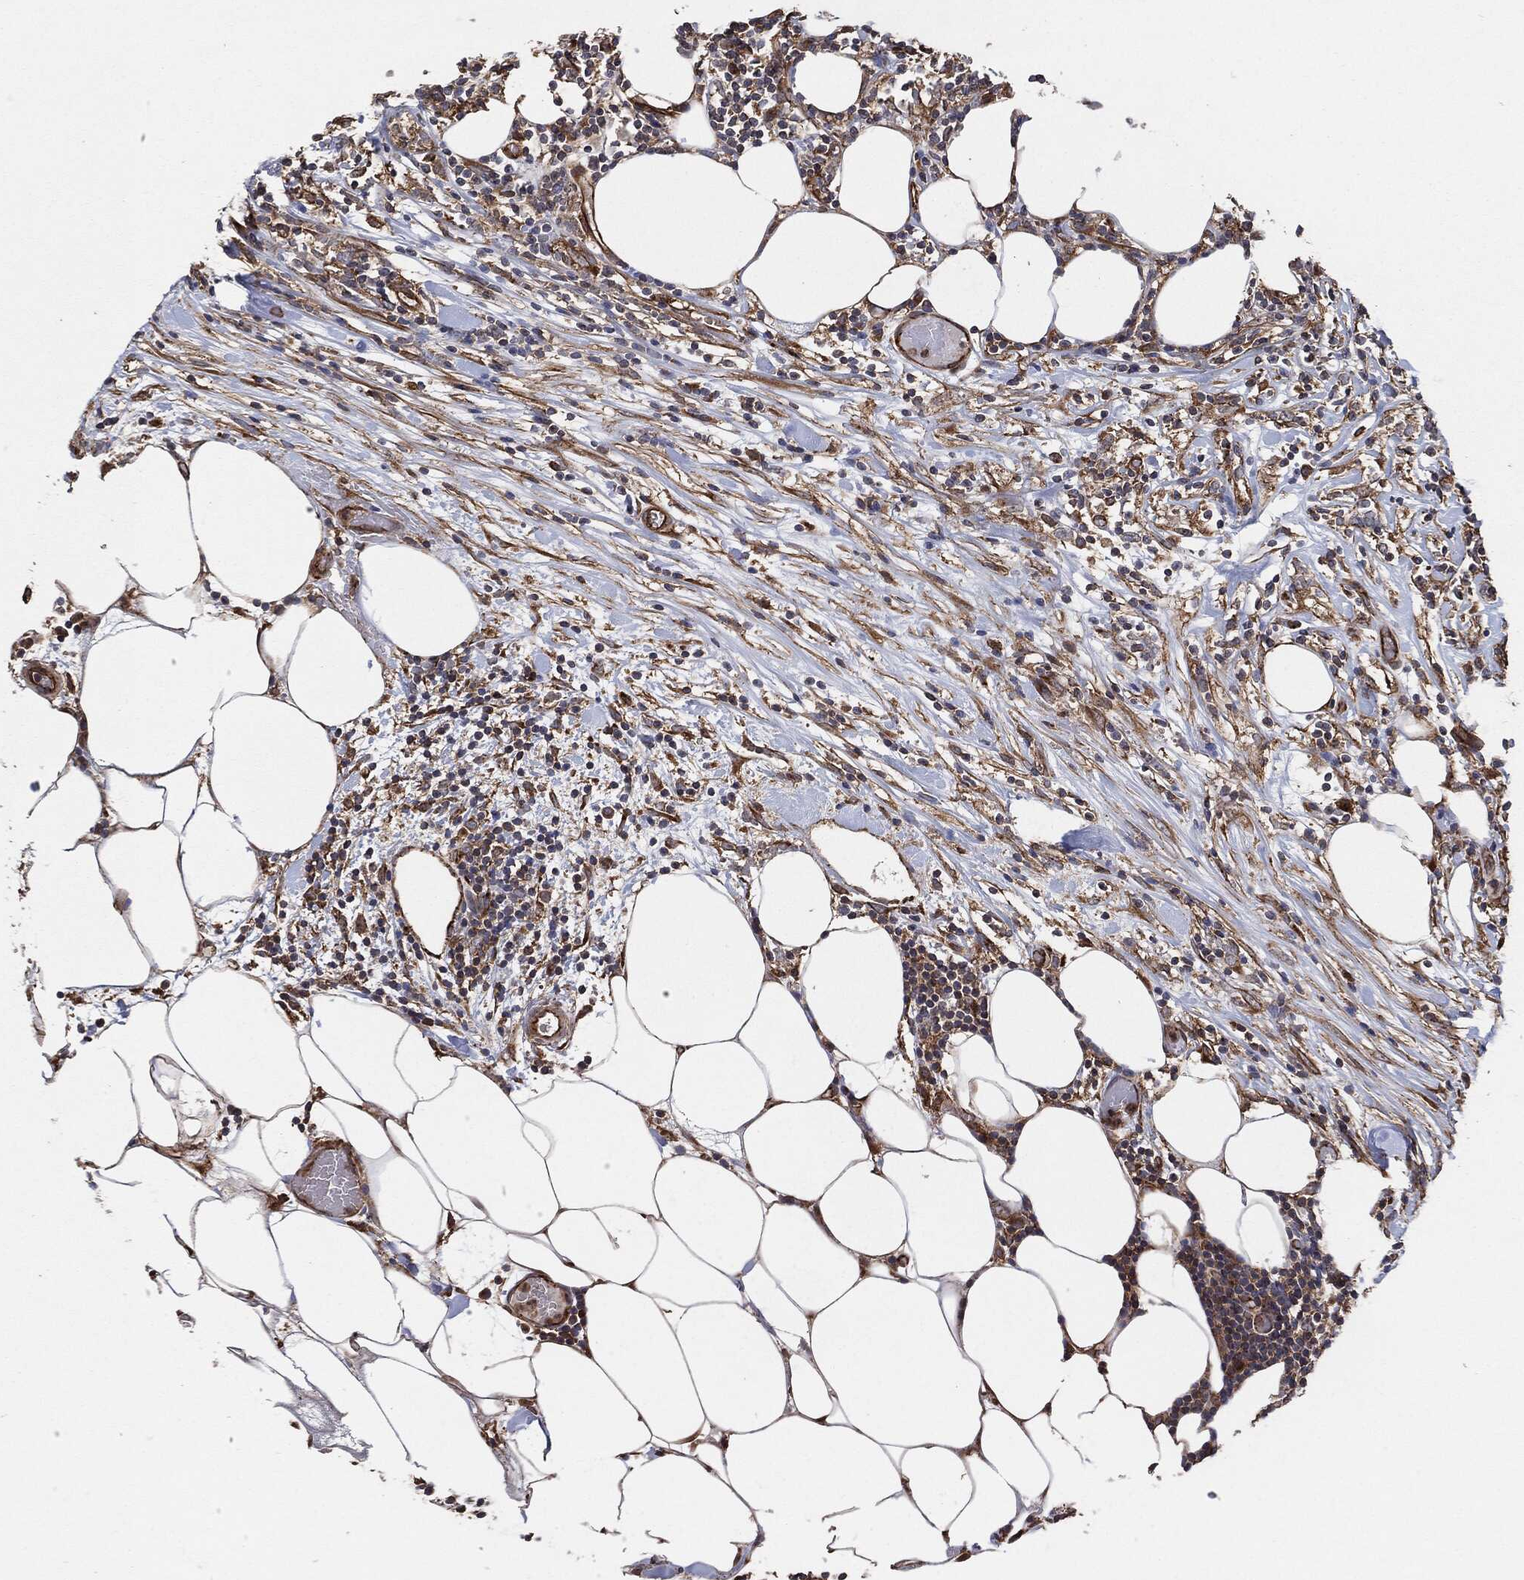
{"staining": {"intensity": "negative", "quantity": "none", "location": "none"}, "tissue": "lymphoma", "cell_type": "Tumor cells", "image_type": "cancer", "snomed": [{"axis": "morphology", "description": "Malignant lymphoma, non-Hodgkin's type, High grade"}, {"axis": "topography", "description": "Lymph node"}], "caption": "High power microscopy photomicrograph of an immunohistochemistry image of high-grade malignant lymphoma, non-Hodgkin's type, revealing no significant expression in tumor cells.", "gene": "CTNNA1", "patient": {"sex": "female", "age": 84}}